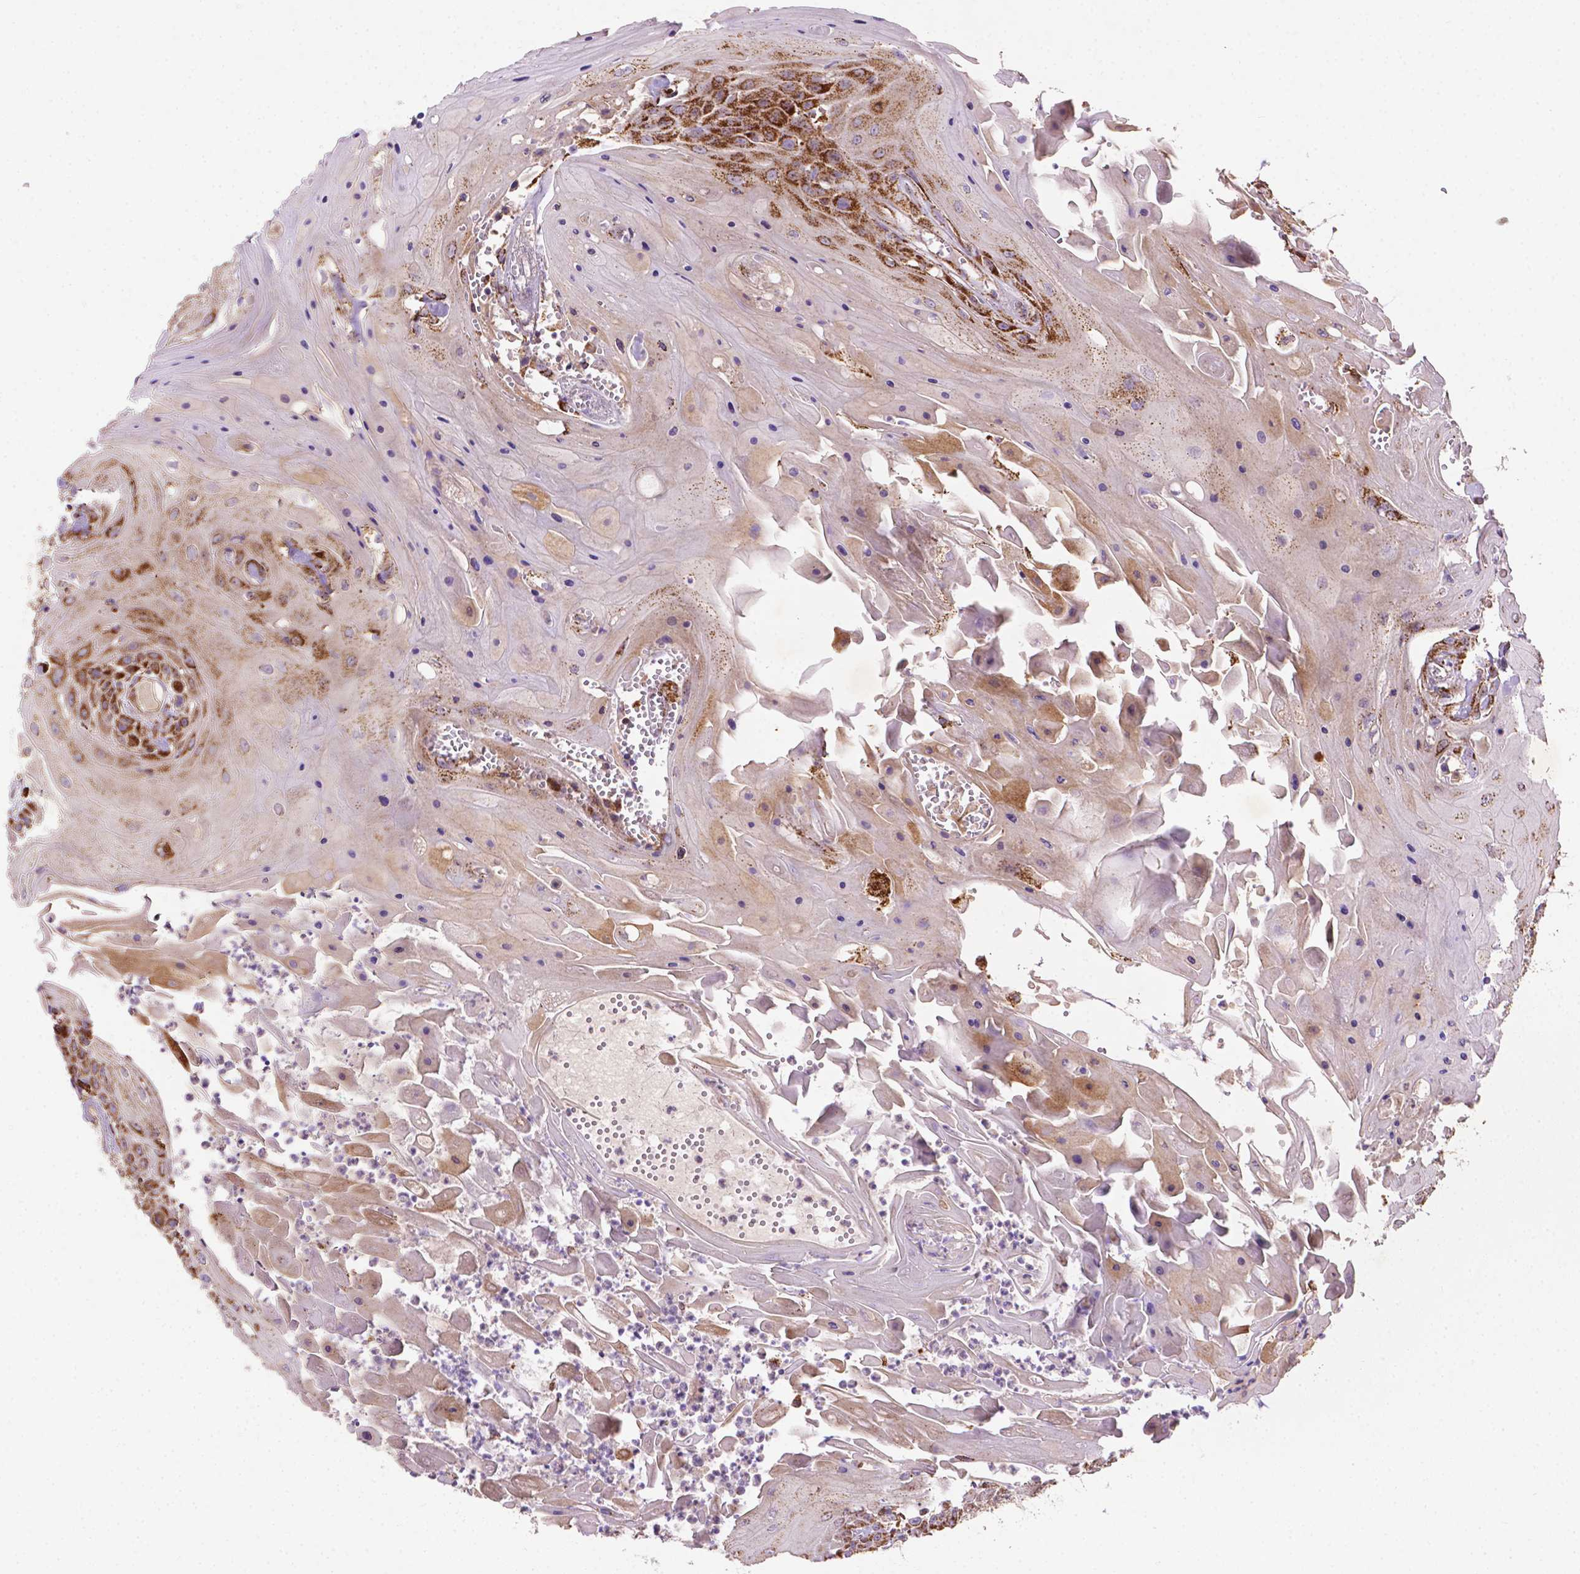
{"staining": {"intensity": "moderate", "quantity": "<25%", "location": "cytoplasmic/membranous"}, "tissue": "head and neck cancer", "cell_type": "Tumor cells", "image_type": "cancer", "snomed": [{"axis": "morphology", "description": "Squamous cell carcinoma, NOS"}, {"axis": "topography", "description": "Skin"}, {"axis": "topography", "description": "Head-Neck"}], "caption": "Tumor cells show low levels of moderate cytoplasmic/membranous expression in about <25% of cells in head and neck cancer.", "gene": "ILVBL", "patient": {"sex": "male", "age": 80}}